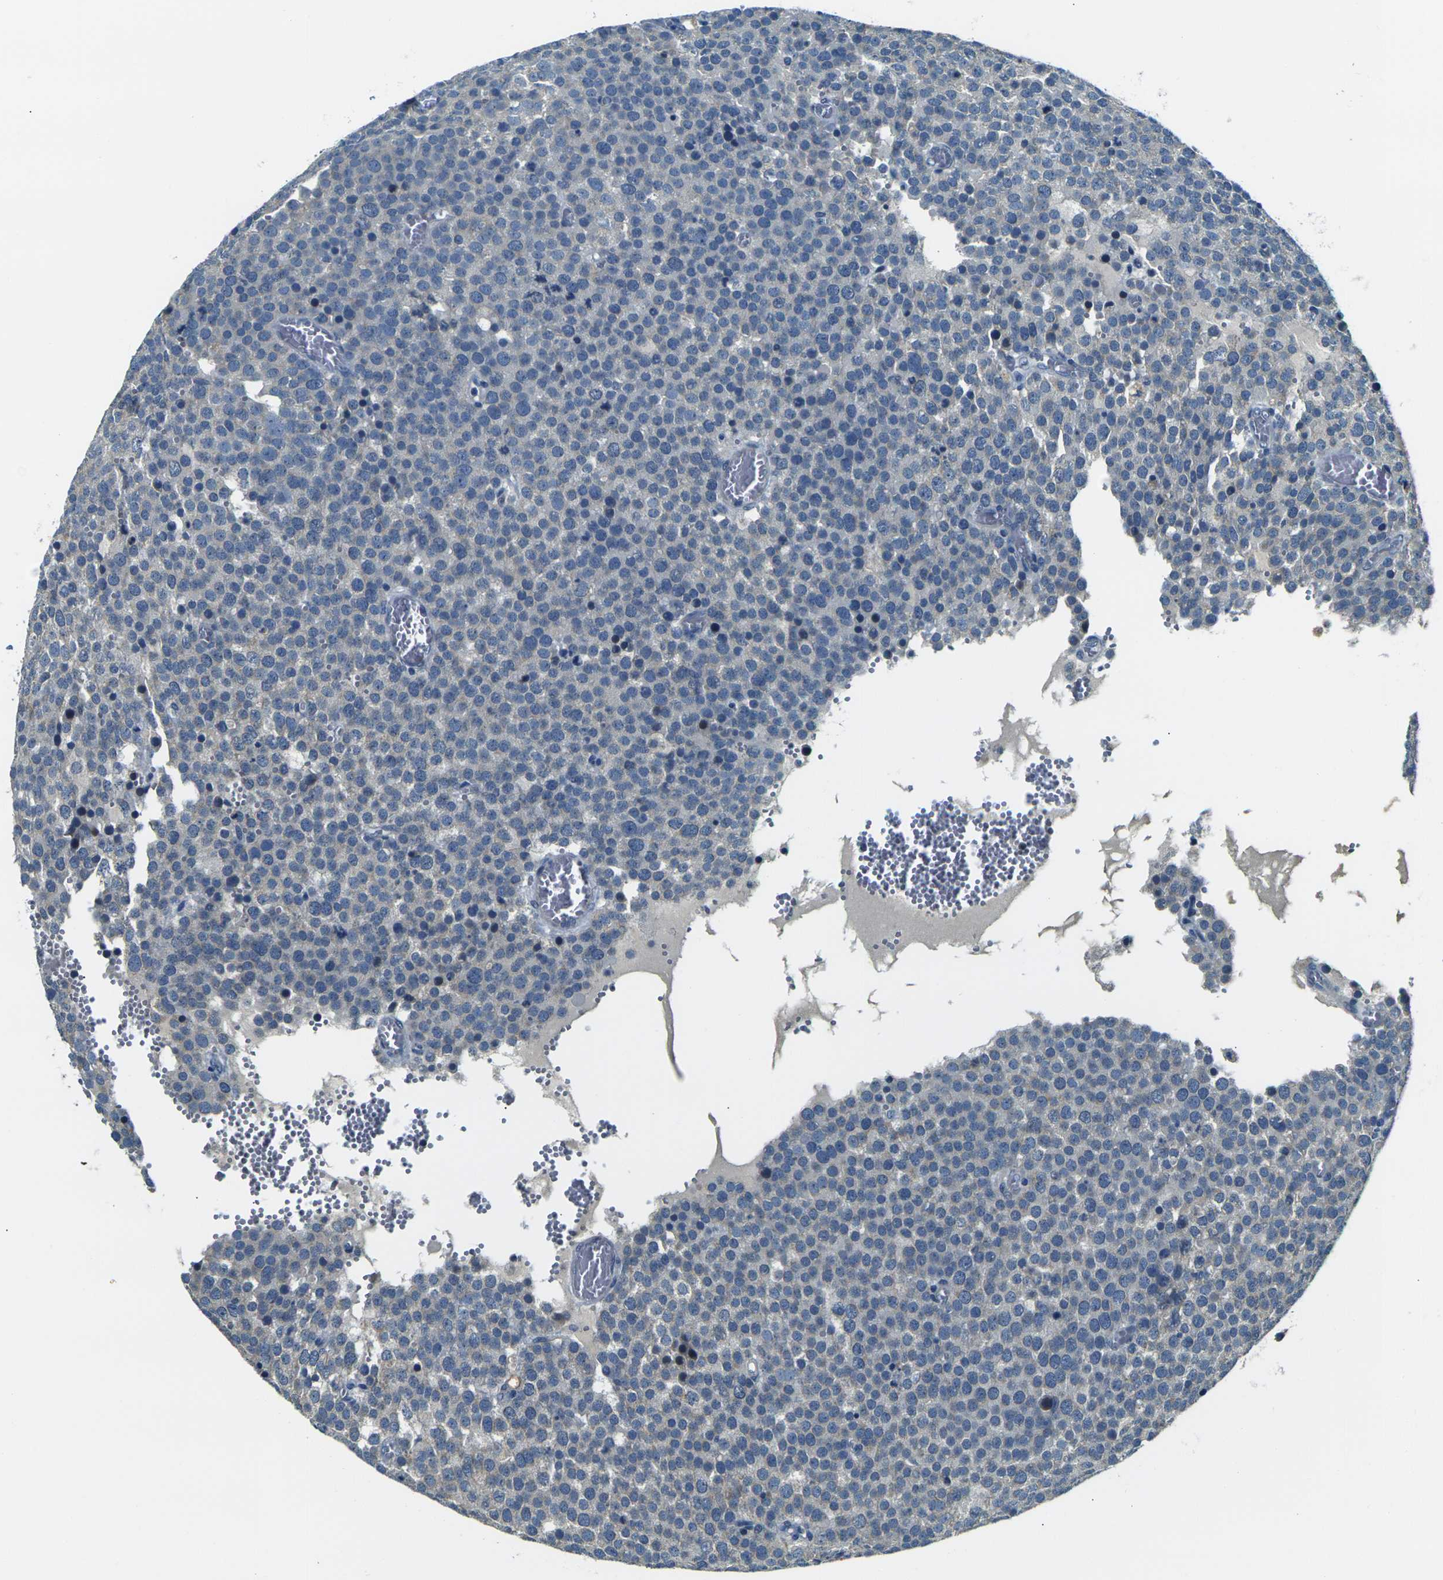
{"staining": {"intensity": "negative", "quantity": "none", "location": "none"}, "tissue": "testis cancer", "cell_type": "Tumor cells", "image_type": "cancer", "snomed": [{"axis": "morphology", "description": "Normal tissue, NOS"}, {"axis": "morphology", "description": "Seminoma, NOS"}, {"axis": "topography", "description": "Testis"}], "caption": "Tumor cells are negative for protein expression in human testis cancer (seminoma).", "gene": "SHISAL2B", "patient": {"sex": "male", "age": 71}}